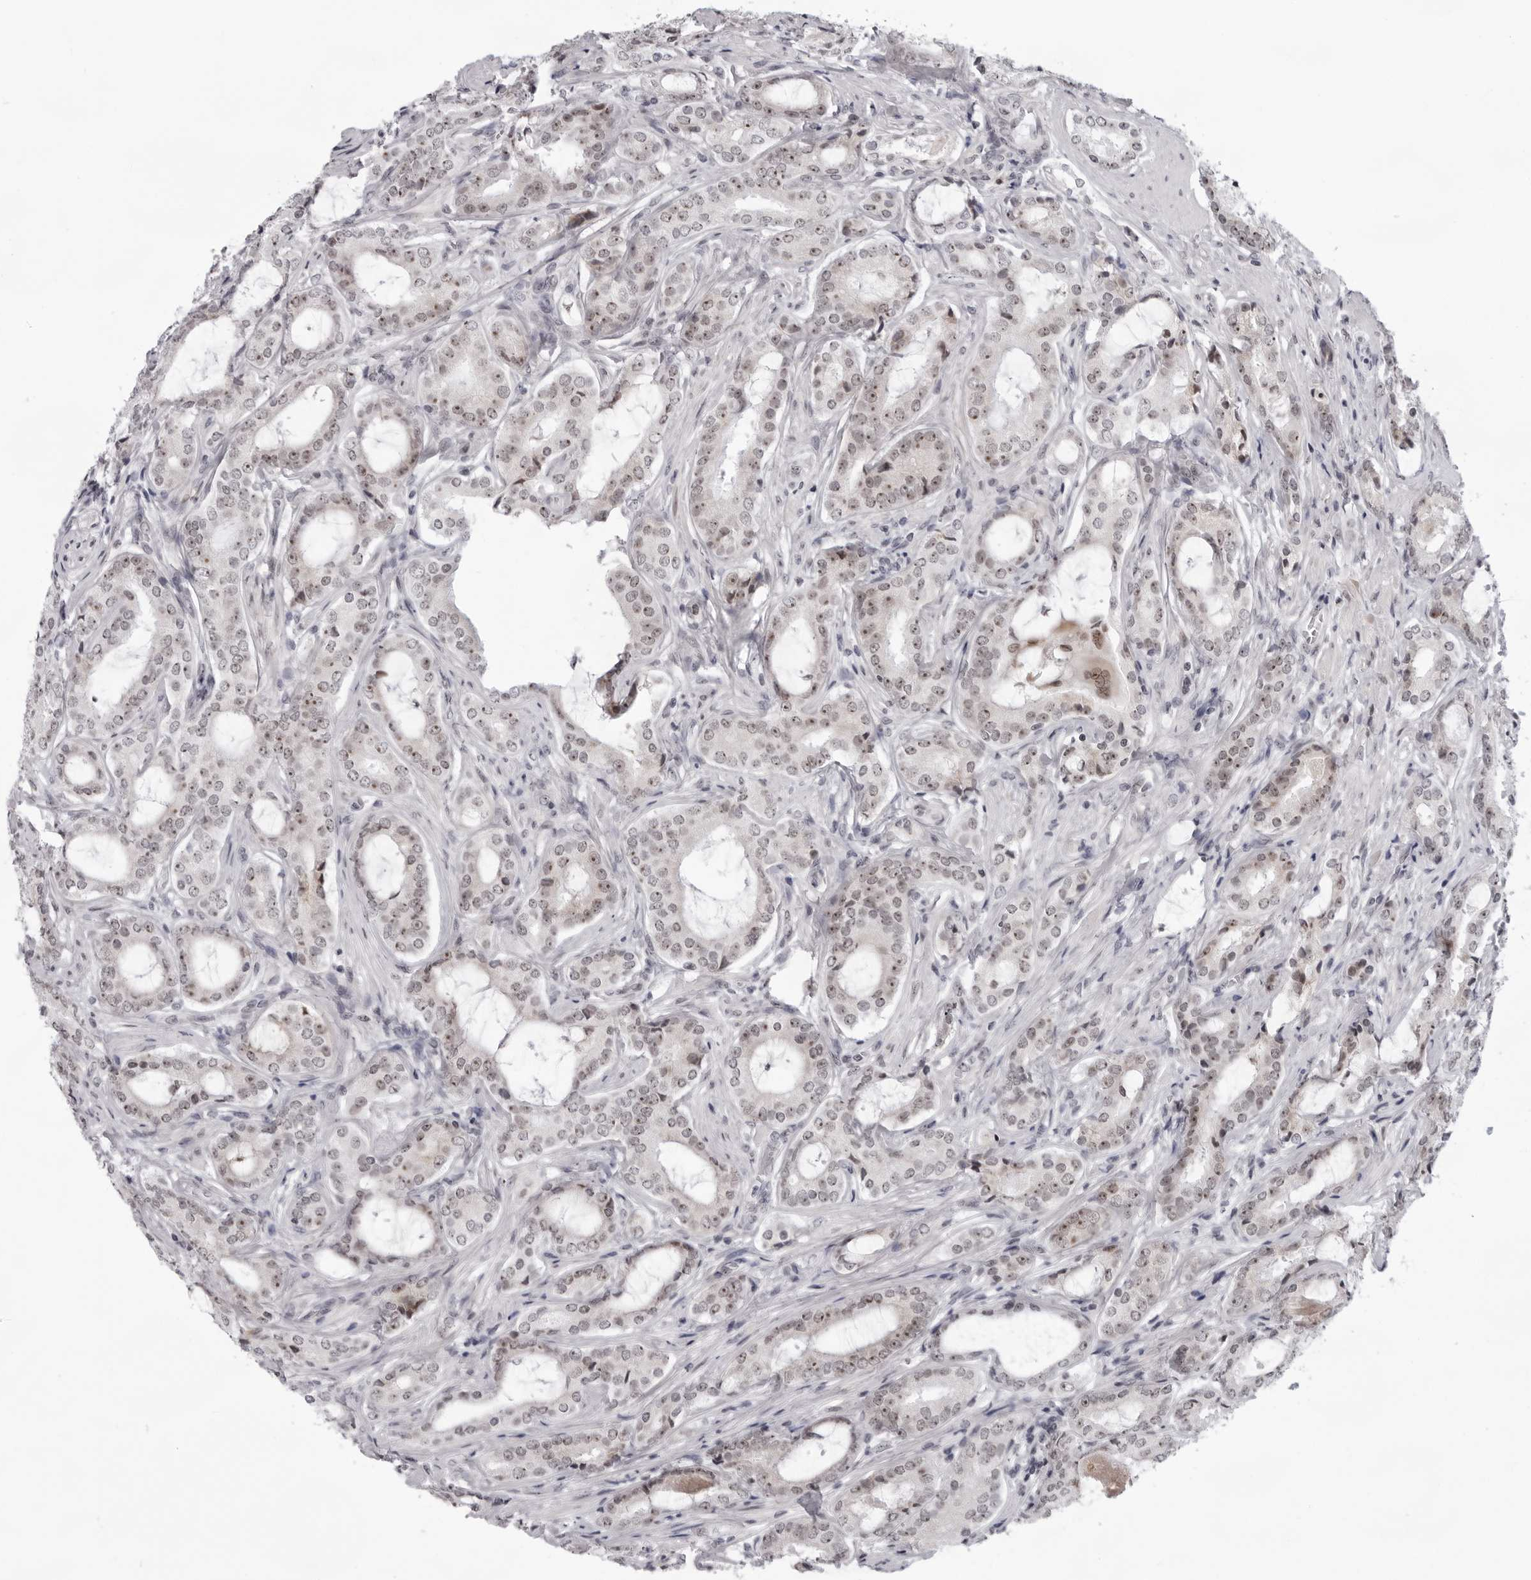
{"staining": {"intensity": "moderate", "quantity": ">75%", "location": "nuclear"}, "tissue": "prostate cancer", "cell_type": "Tumor cells", "image_type": "cancer", "snomed": [{"axis": "morphology", "description": "Adenocarcinoma, High grade"}, {"axis": "topography", "description": "Prostate"}], "caption": "Protein staining of prostate adenocarcinoma (high-grade) tissue displays moderate nuclear expression in about >75% of tumor cells.", "gene": "EXOSC10", "patient": {"sex": "male", "age": 73}}